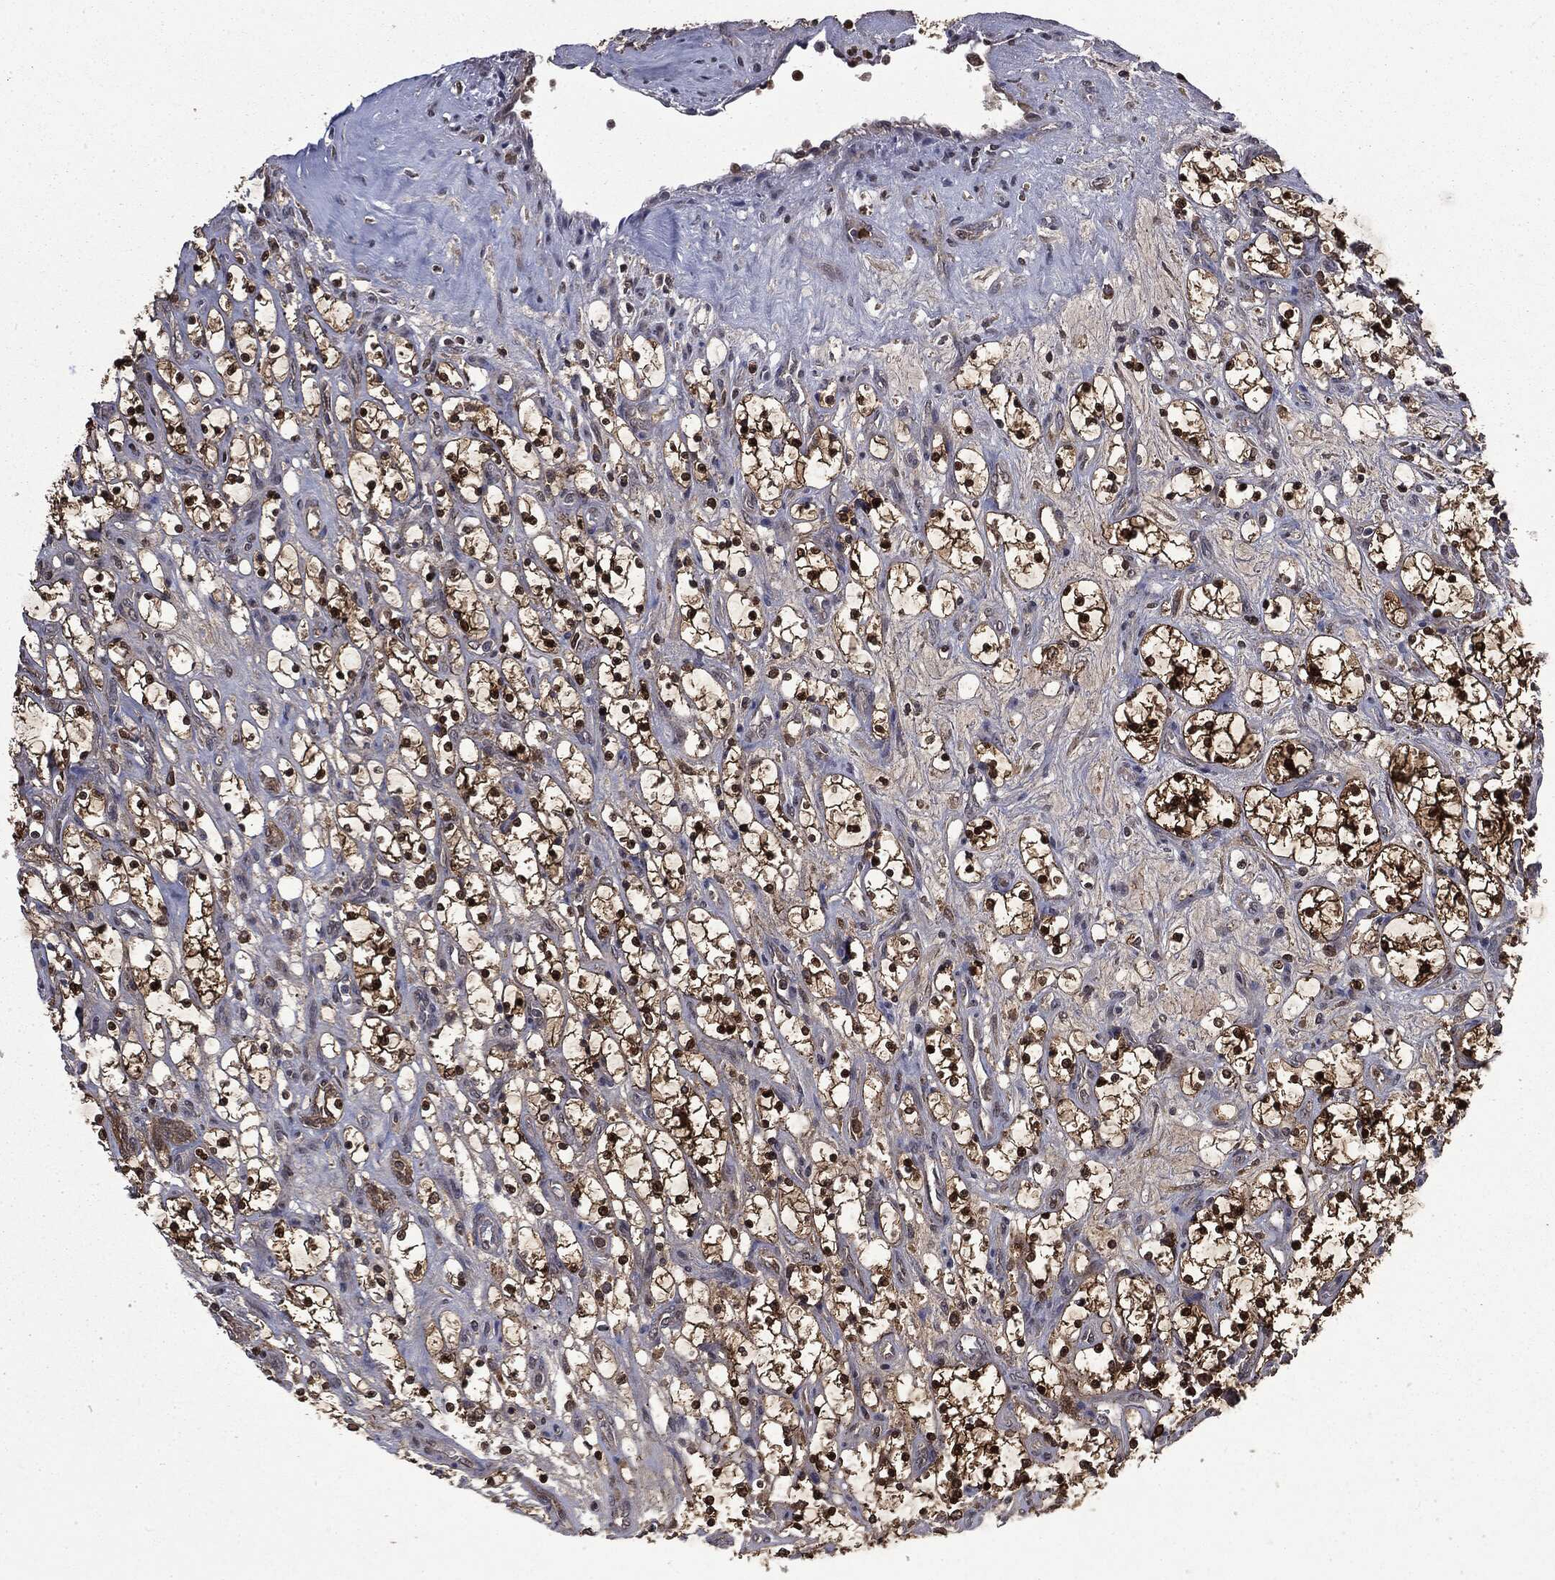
{"staining": {"intensity": "strong", "quantity": ">75%", "location": "cytoplasmic/membranous,nuclear"}, "tissue": "renal cancer", "cell_type": "Tumor cells", "image_type": "cancer", "snomed": [{"axis": "morphology", "description": "Adenocarcinoma, NOS"}, {"axis": "topography", "description": "Kidney"}], "caption": "This micrograph displays renal cancer stained with IHC to label a protein in brown. The cytoplasmic/membranous and nuclear of tumor cells show strong positivity for the protein. Nuclei are counter-stained blue.", "gene": "GPI", "patient": {"sex": "female", "age": 69}}